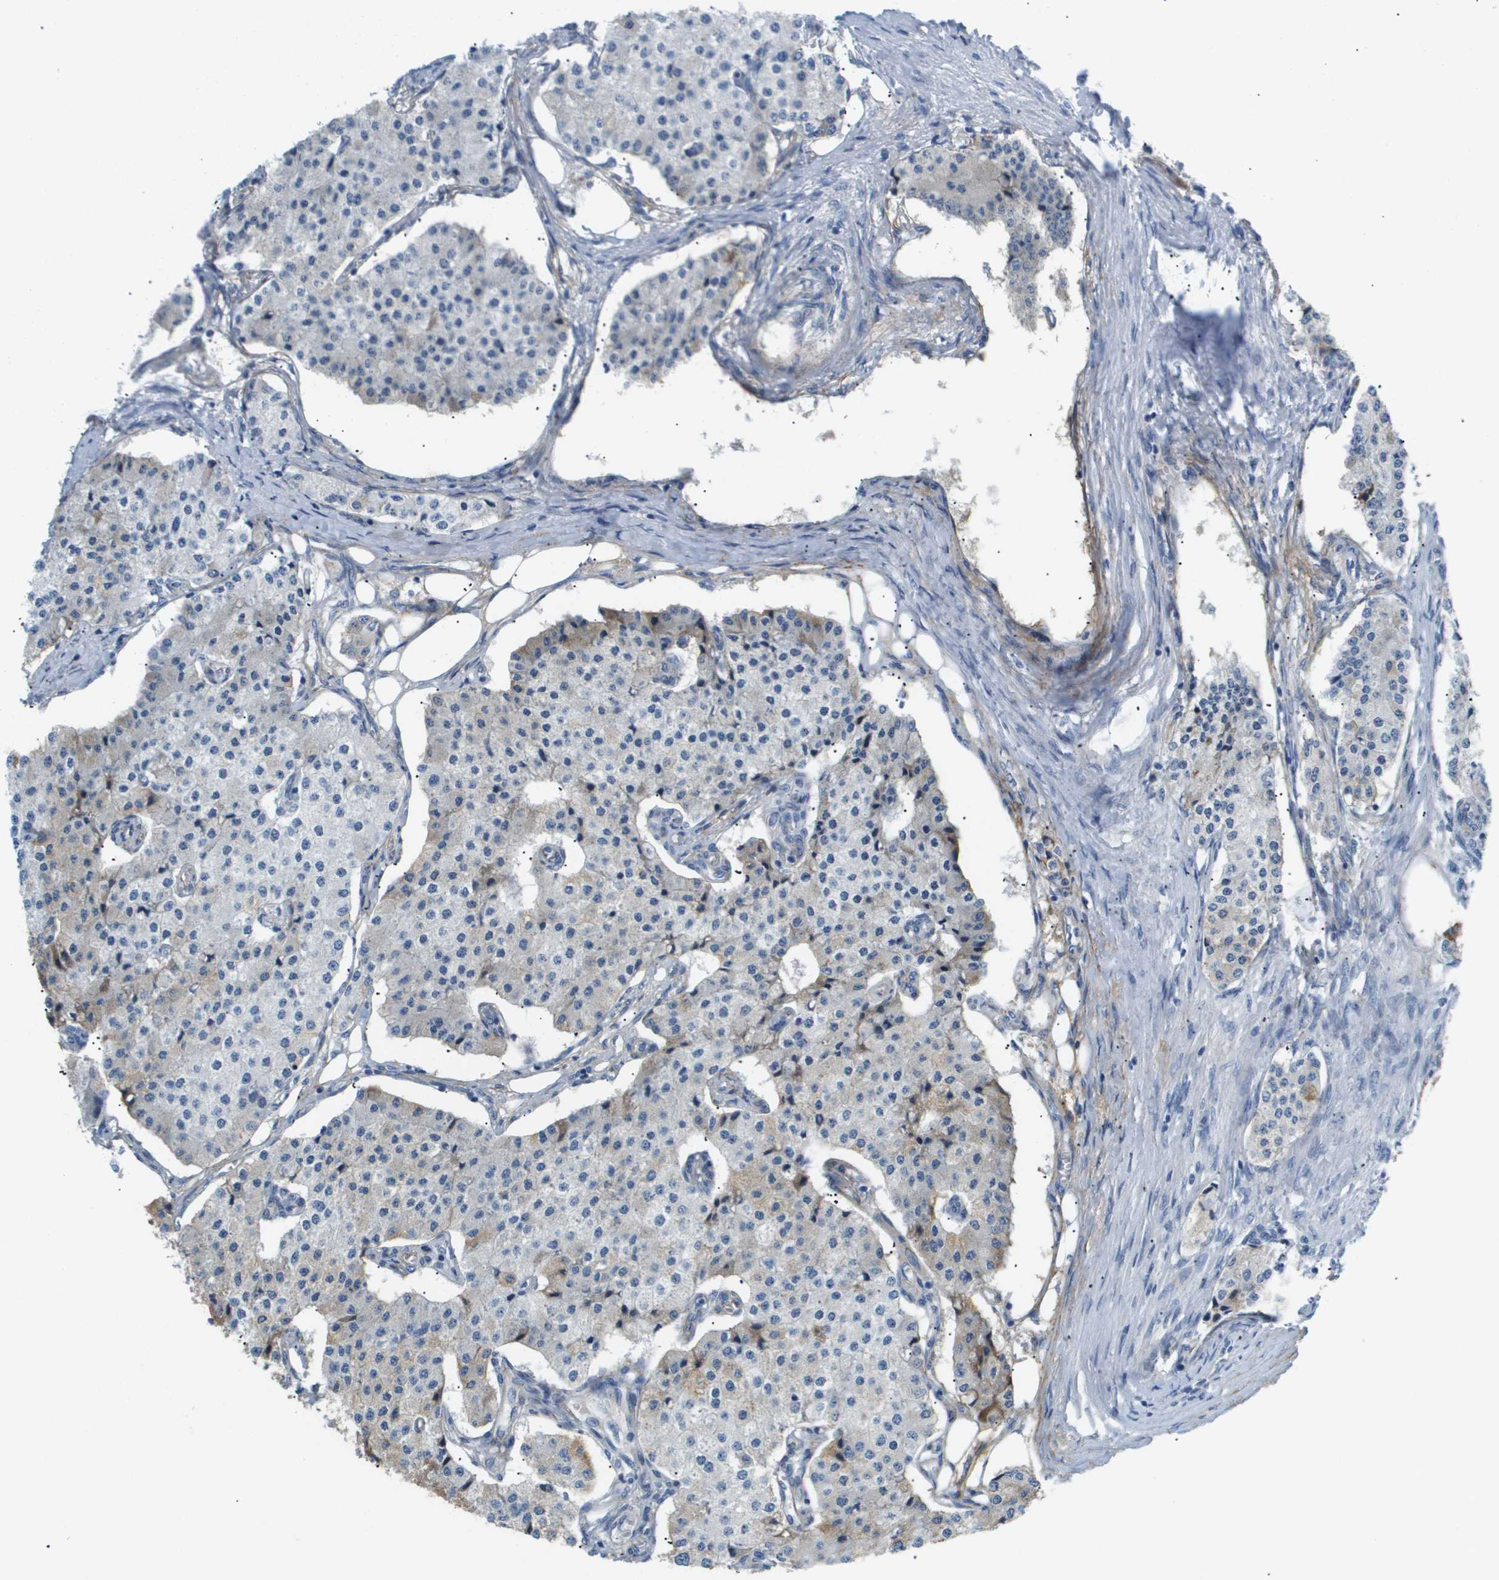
{"staining": {"intensity": "weak", "quantity": "<25%", "location": "cytoplasmic/membranous"}, "tissue": "carcinoid", "cell_type": "Tumor cells", "image_type": "cancer", "snomed": [{"axis": "morphology", "description": "Carcinoid, malignant, NOS"}, {"axis": "topography", "description": "Colon"}], "caption": "This is a image of immunohistochemistry staining of carcinoid, which shows no staining in tumor cells.", "gene": "OTUD5", "patient": {"sex": "female", "age": 52}}